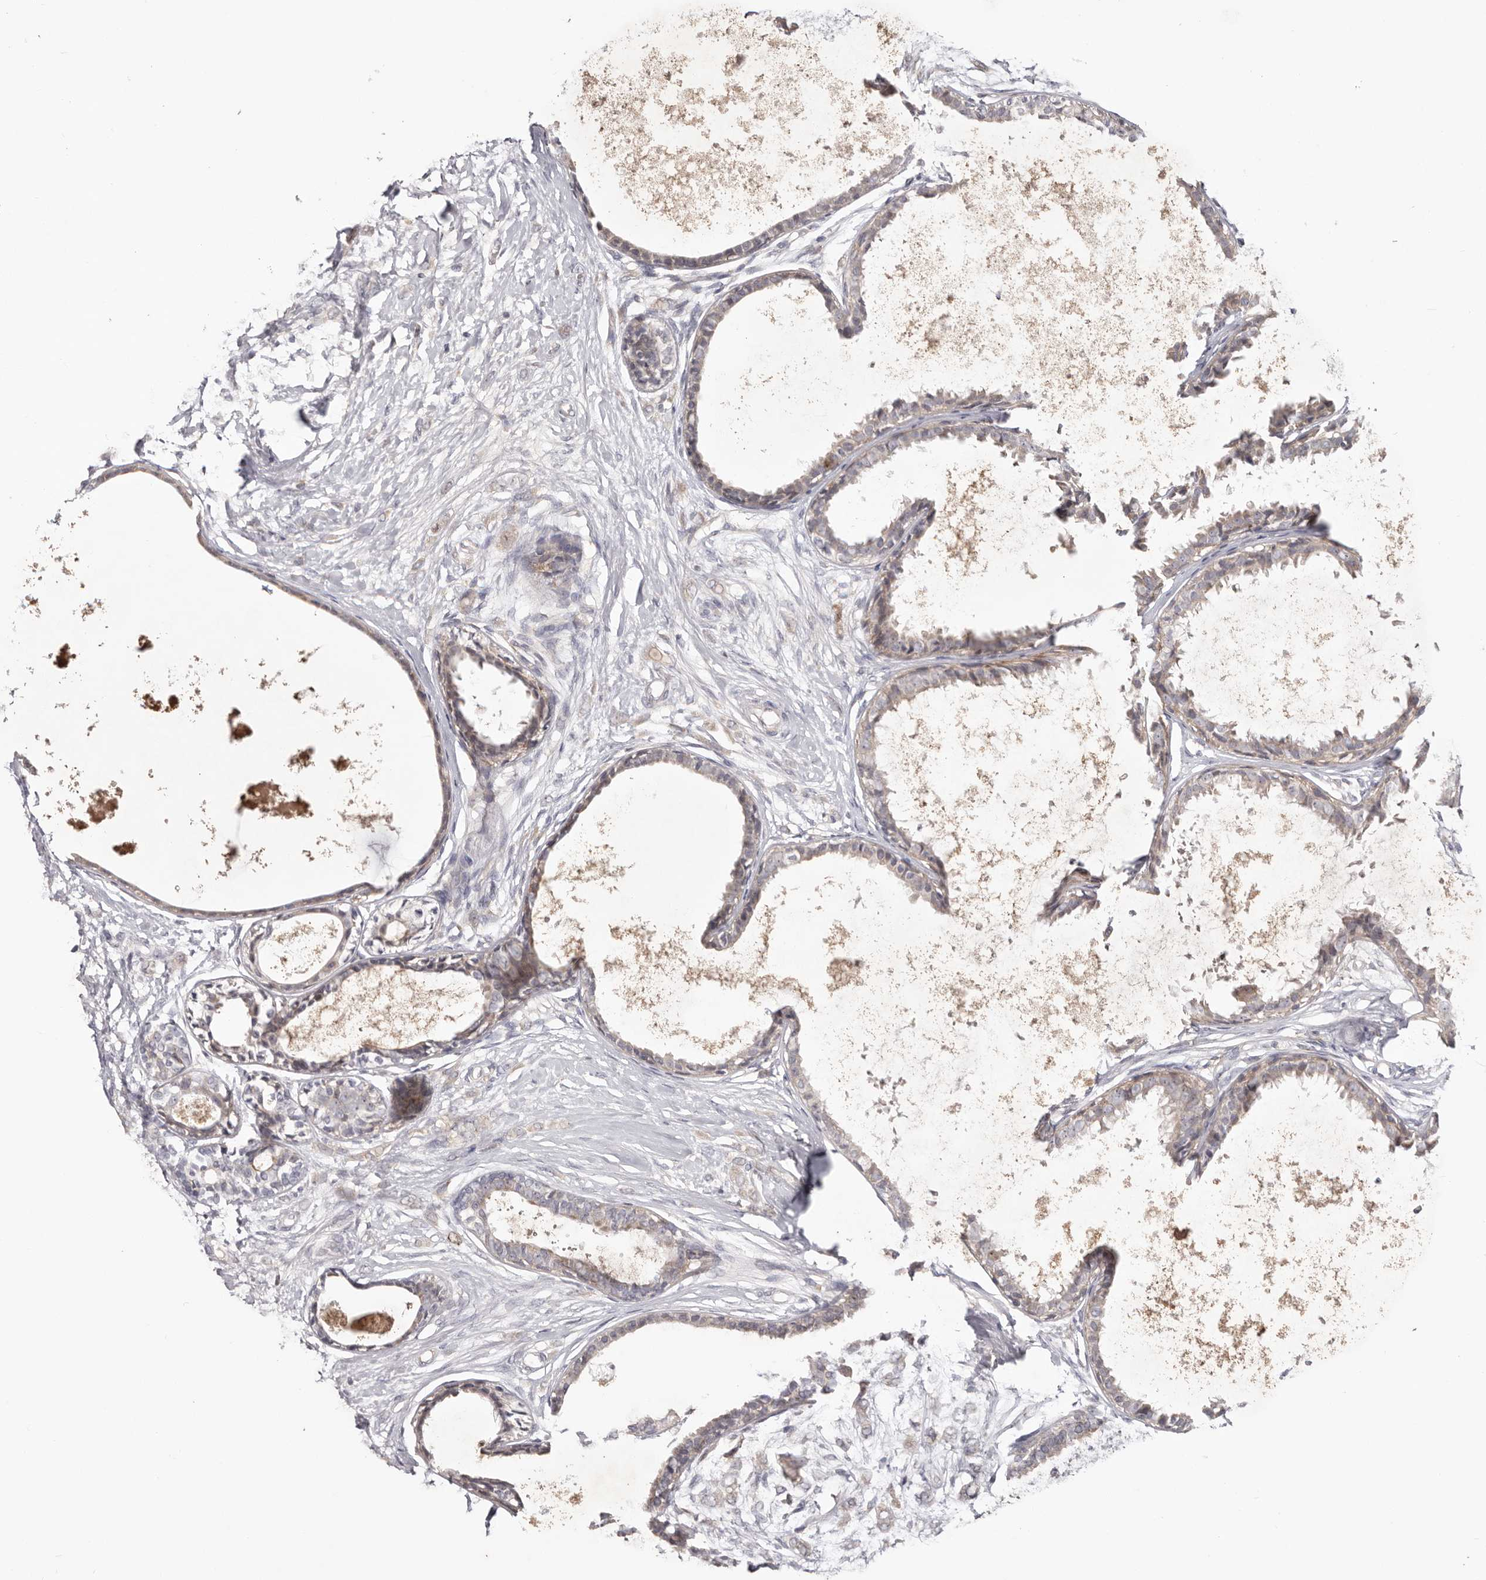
{"staining": {"intensity": "weak", "quantity": "<25%", "location": "cytoplasmic/membranous"}, "tissue": "breast cancer", "cell_type": "Tumor cells", "image_type": "cancer", "snomed": [{"axis": "morphology", "description": "Normal tissue, NOS"}, {"axis": "morphology", "description": "Lobular carcinoma"}, {"axis": "topography", "description": "Breast"}], "caption": "Breast cancer (lobular carcinoma) was stained to show a protein in brown. There is no significant positivity in tumor cells. The staining was performed using DAB to visualize the protein expression in brown, while the nuclei were stained in blue with hematoxylin (Magnification: 20x).", "gene": "CCDC190", "patient": {"sex": "female", "age": 47}}